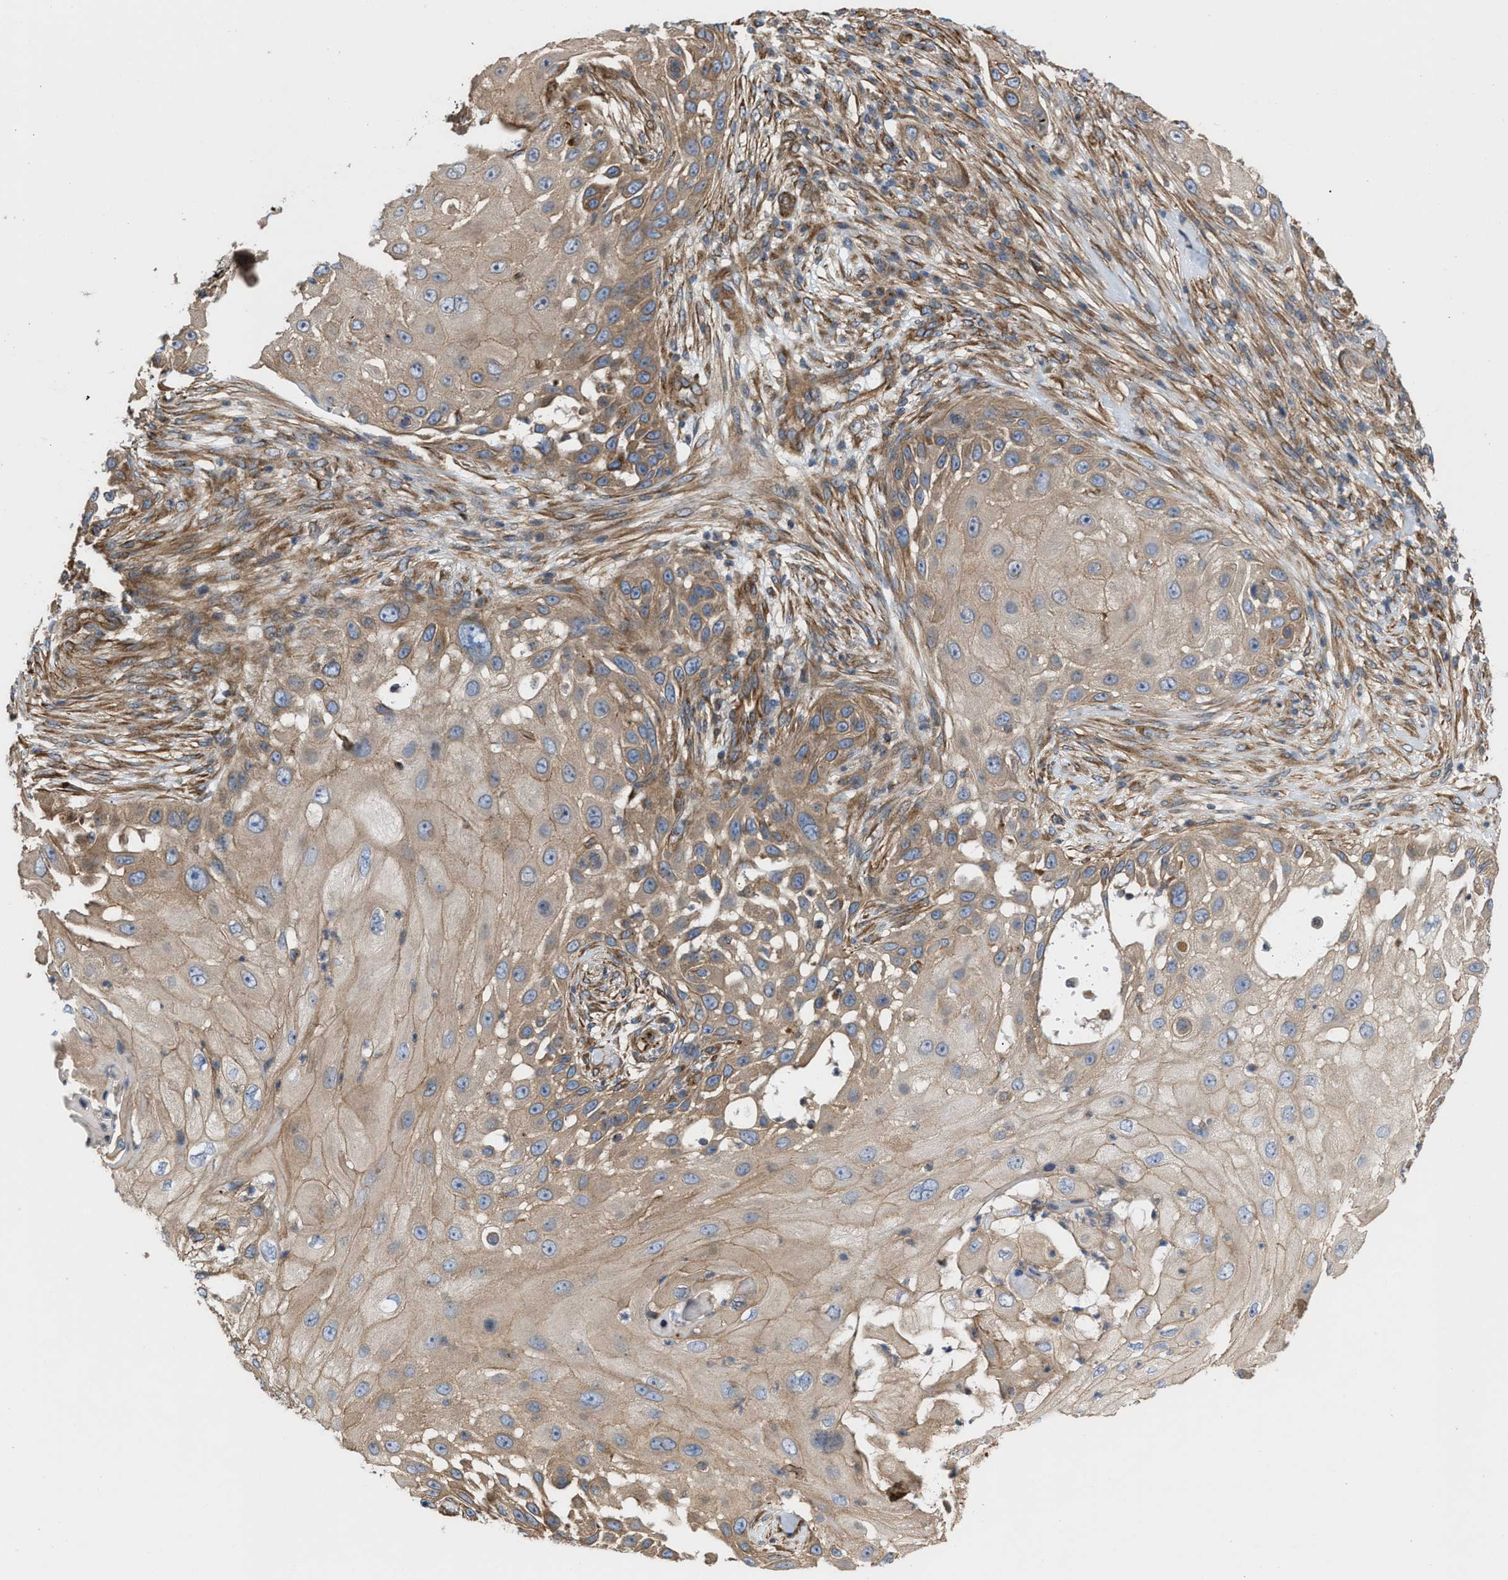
{"staining": {"intensity": "moderate", "quantity": ">75%", "location": "cytoplasmic/membranous"}, "tissue": "skin cancer", "cell_type": "Tumor cells", "image_type": "cancer", "snomed": [{"axis": "morphology", "description": "Squamous cell carcinoma, NOS"}, {"axis": "topography", "description": "Skin"}], "caption": "A high-resolution micrograph shows immunohistochemistry (IHC) staining of squamous cell carcinoma (skin), which reveals moderate cytoplasmic/membranous staining in approximately >75% of tumor cells. The staining was performed using DAB (3,3'-diaminobenzidine), with brown indicating positive protein expression. Nuclei are stained blue with hematoxylin.", "gene": "EPS15L1", "patient": {"sex": "female", "age": 44}}